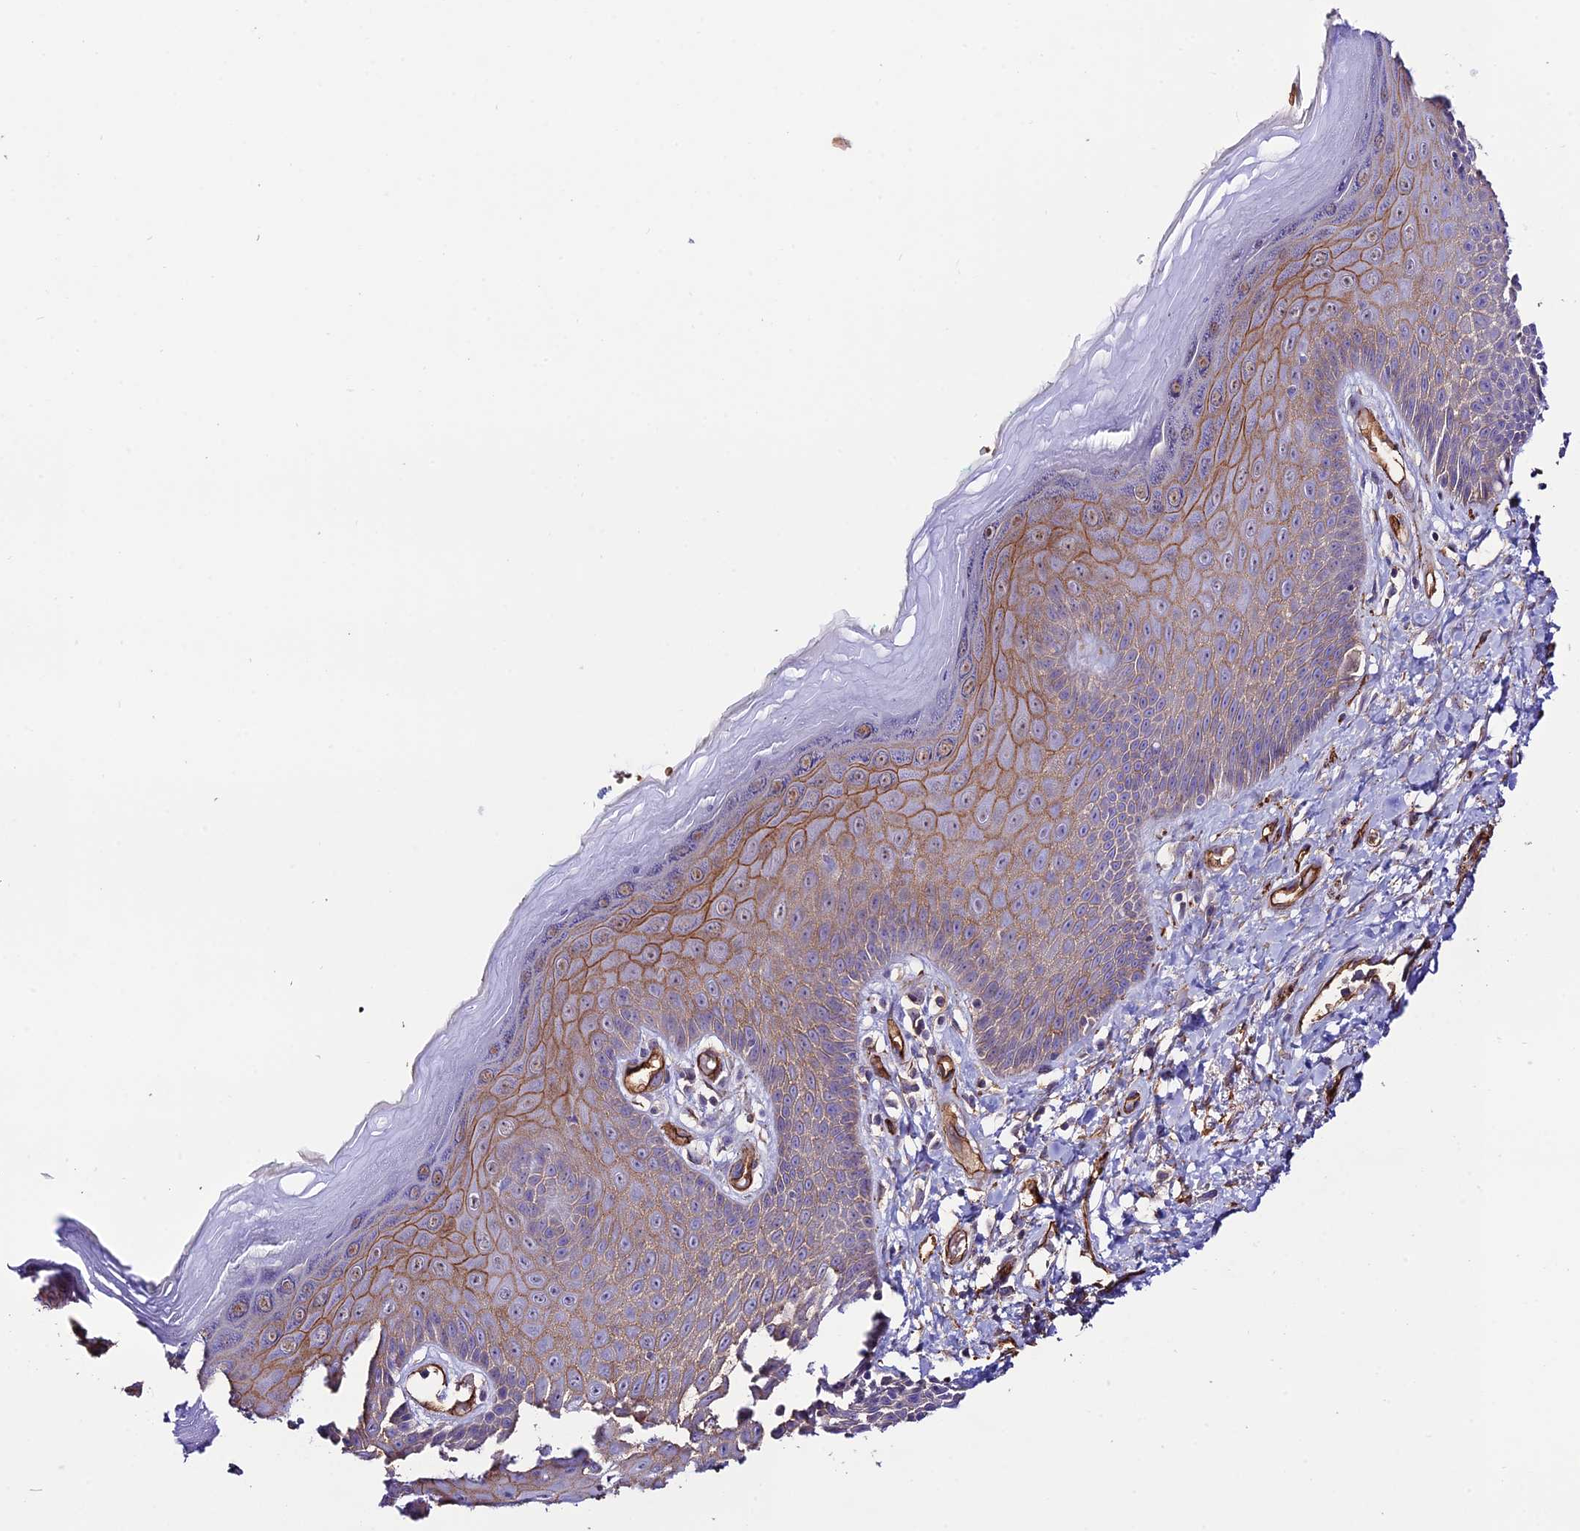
{"staining": {"intensity": "moderate", "quantity": "25%-75%", "location": "cytoplasmic/membranous"}, "tissue": "skin", "cell_type": "Epidermal cells", "image_type": "normal", "snomed": [{"axis": "morphology", "description": "Normal tissue, NOS"}, {"axis": "topography", "description": "Anal"}], "caption": "Immunohistochemical staining of normal skin reveals medium levels of moderate cytoplasmic/membranous positivity in approximately 25%-75% of epidermal cells.", "gene": "YPEL5", "patient": {"sex": "male", "age": 78}}